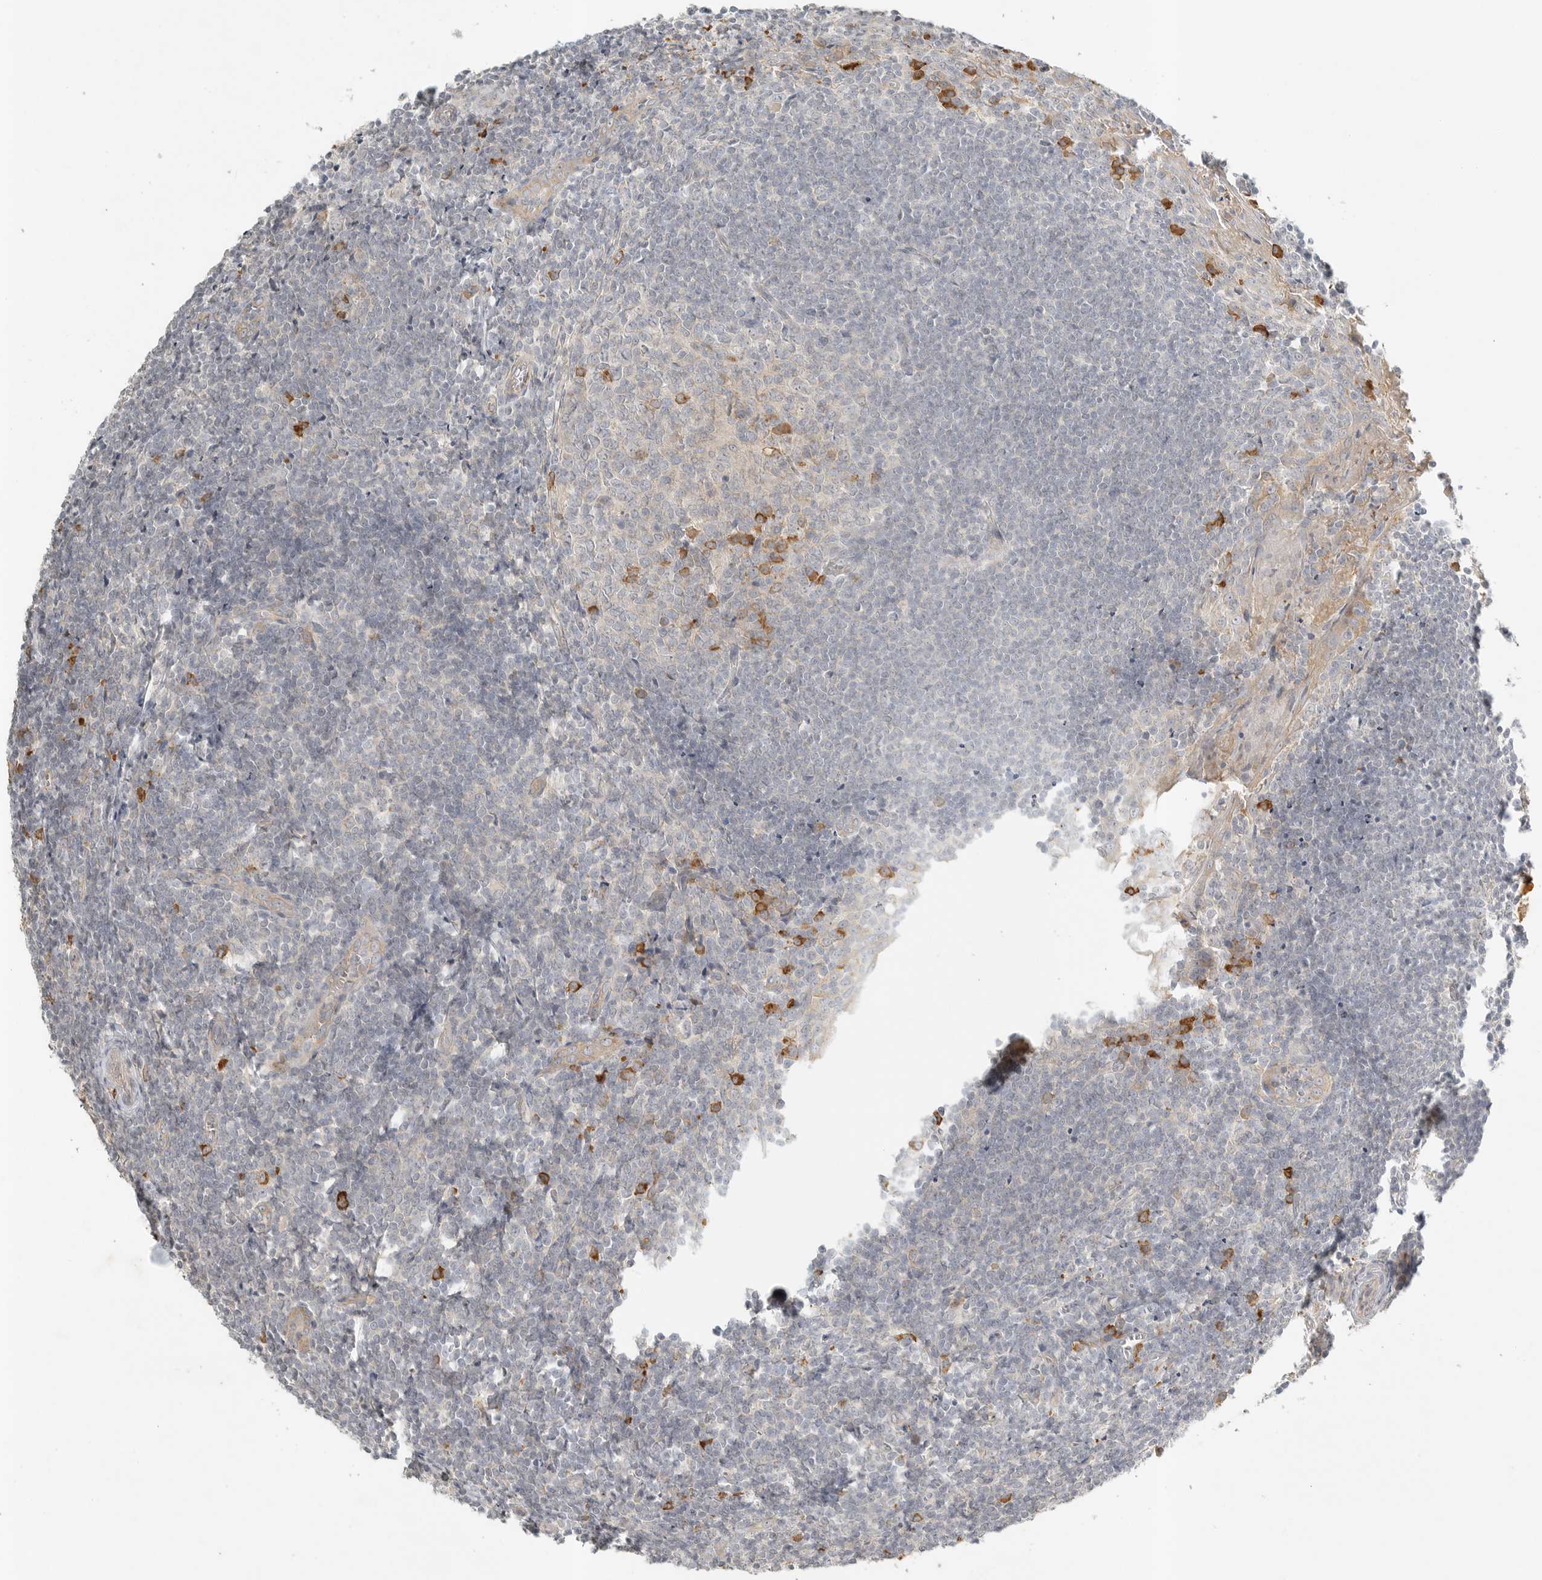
{"staining": {"intensity": "moderate", "quantity": "<25%", "location": "cytoplasmic/membranous"}, "tissue": "tonsil", "cell_type": "Germinal center cells", "image_type": "normal", "snomed": [{"axis": "morphology", "description": "Normal tissue, NOS"}, {"axis": "topography", "description": "Tonsil"}], "caption": "A high-resolution histopathology image shows immunohistochemistry staining of benign tonsil, which exhibits moderate cytoplasmic/membranous expression in about <25% of germinal center cells. (DAB = brown stain, brightfield microscopy at high magnification).", "gene": "SLC25A36", "patient": {"sex": "male", "age": 27}}